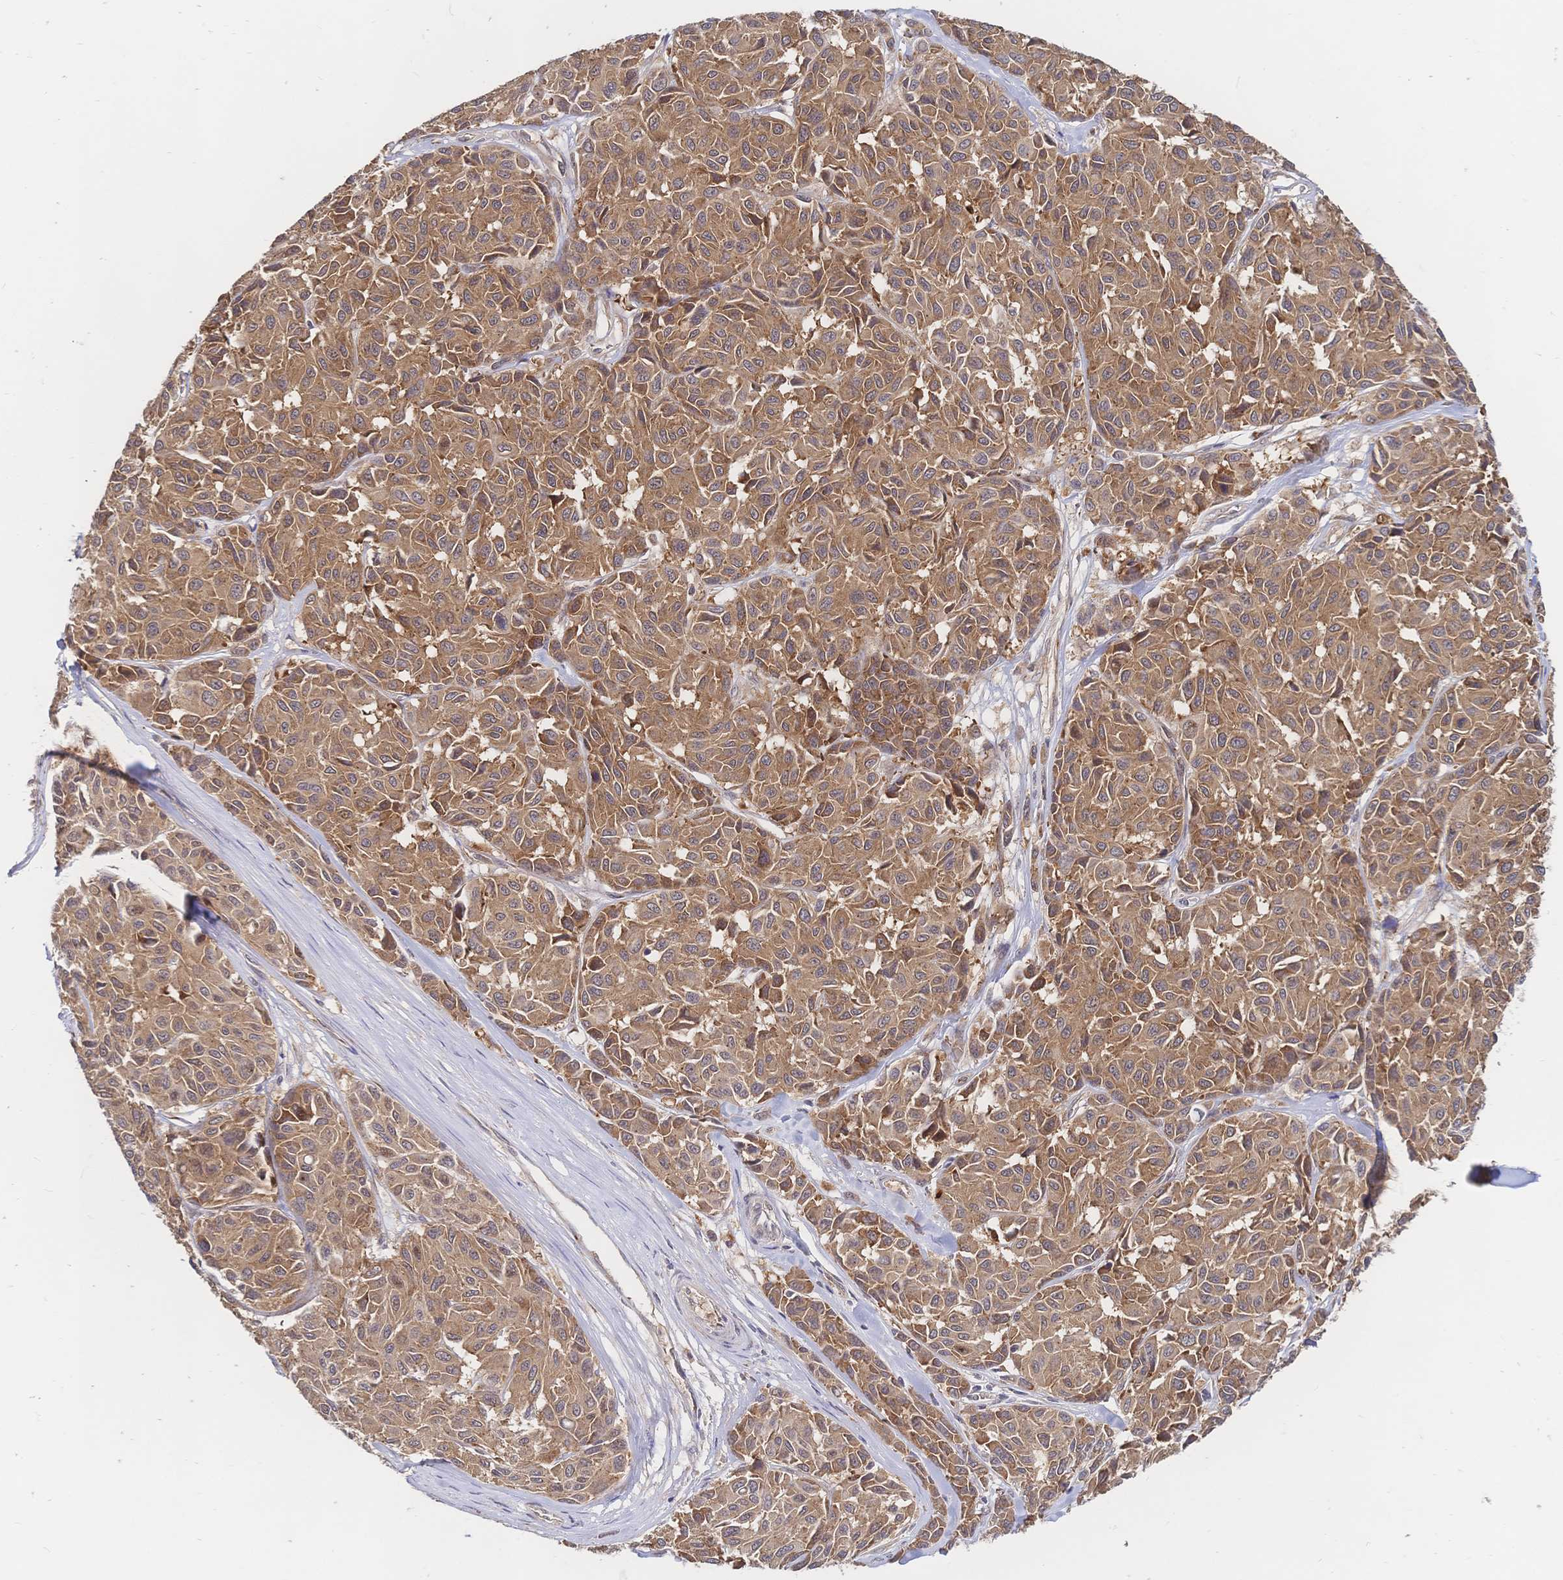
{"staining": {"intensity": "moderate", "quantity": ">75%", "location": "cytoplasmic/membranous"}, "tissue": "melanoma", "cell_type": "Tumor cells", "image_type": "cancer", "snomed": [{"axis": "morphology", "description": "Malignant melanoma, NOS"}, {"axis": "topography", "description": "Skin"}], "caption": "Melanoma stained for a protein (brown) demonstrates moderate cytoplasmic/membranous positive staining in approximately >75% of tumor cells.", "gene": "LMO4", "patient": {"sex": "female", "age": 66}}